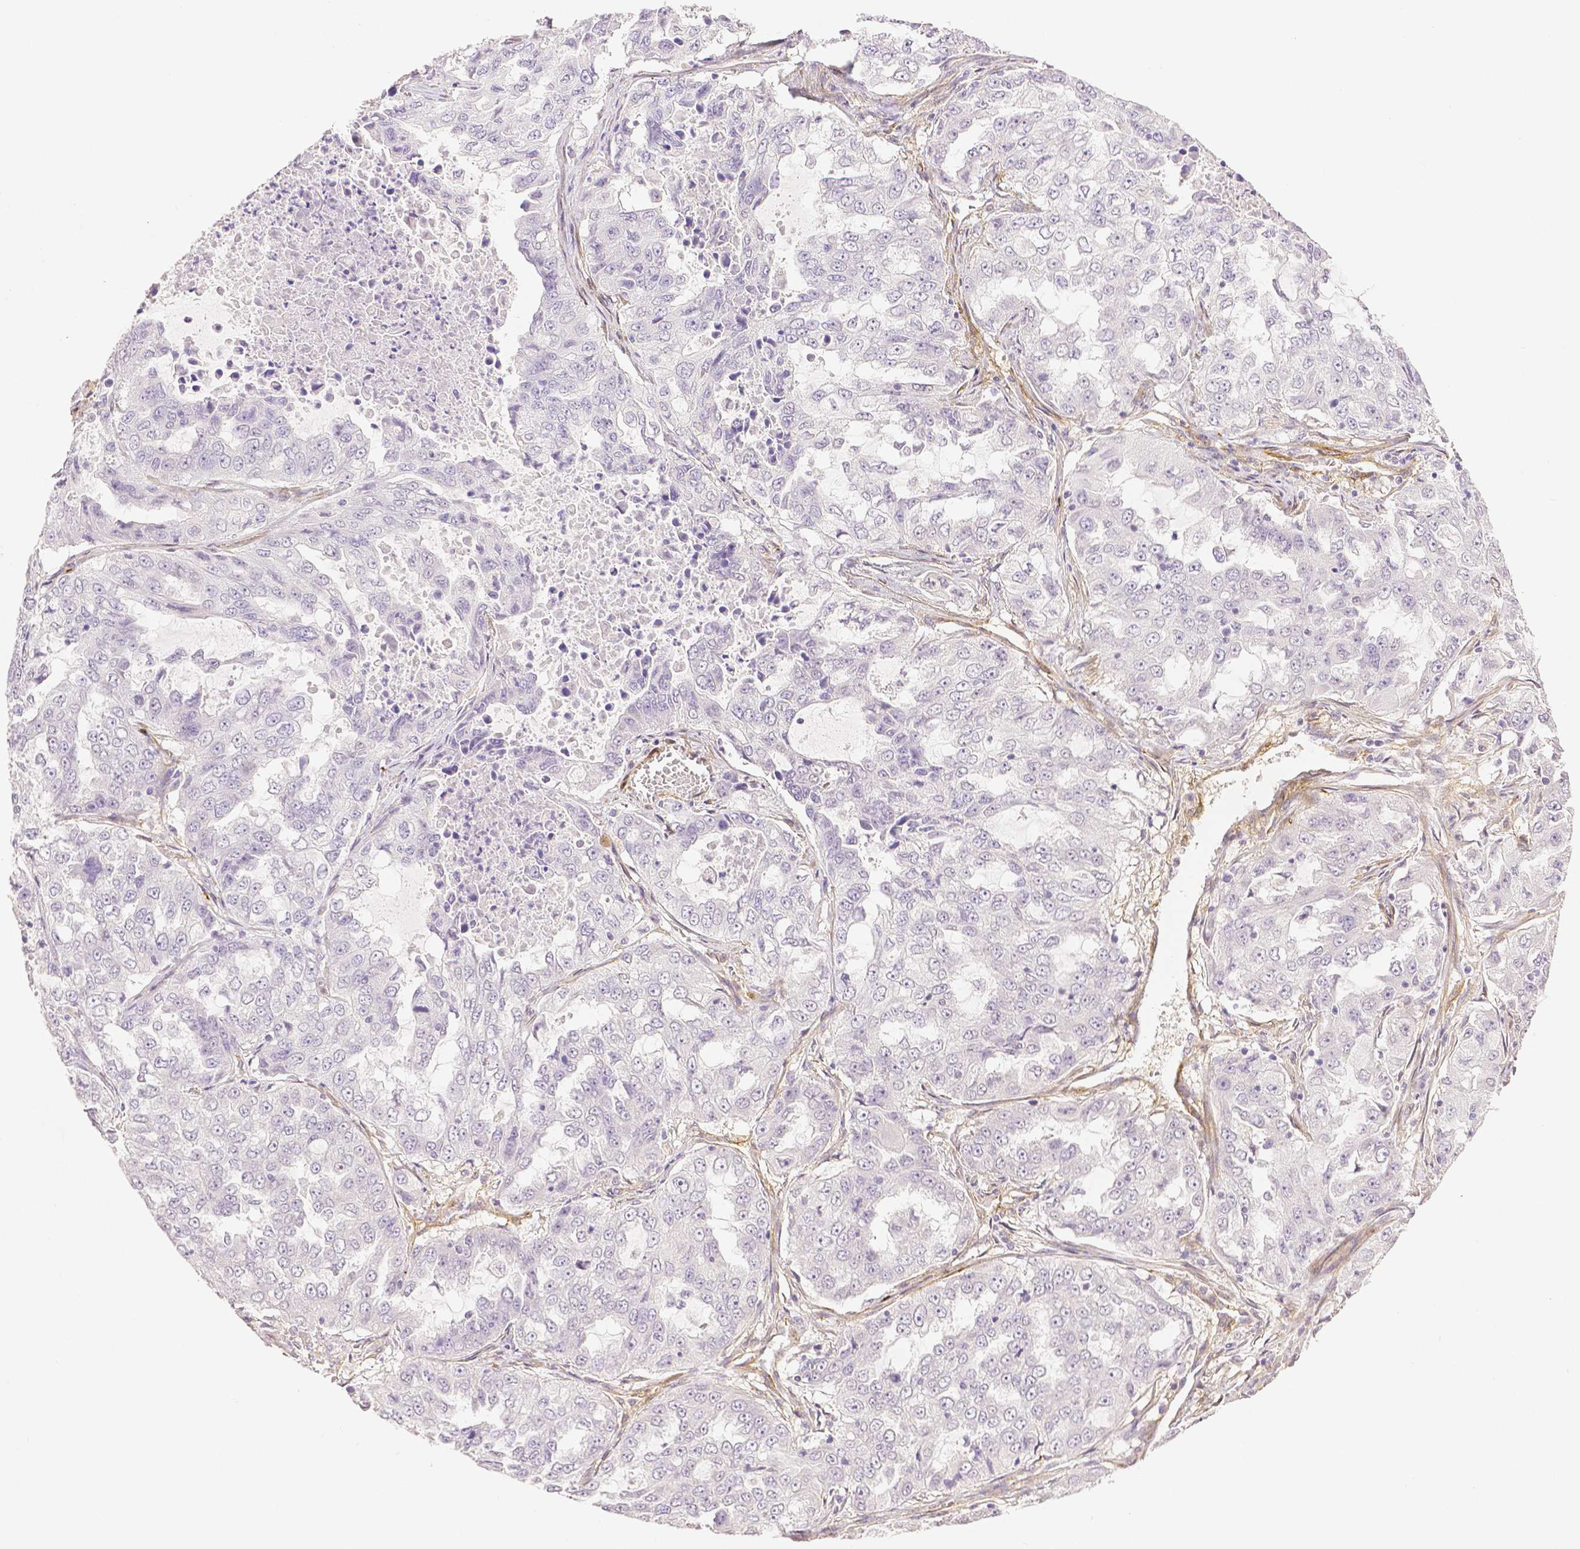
{"staining": {"intensity": "negative", "quantity": "none", "location": "none"}, "tissue": "lung cancer", "cell_type": "Tumor cells", "image_type": "cancer", "snomed": [{"axis": "morphology", "description": "Adenocarcinoma, NOS"}, {"axis": "topography", "description": "Lung"}], "caption": "Lung cancer was stained to show a protein in brown. There is no significant staining in tumor cells.", "gene": "THY1", "patient": {"sex": "female", "age": 61}}